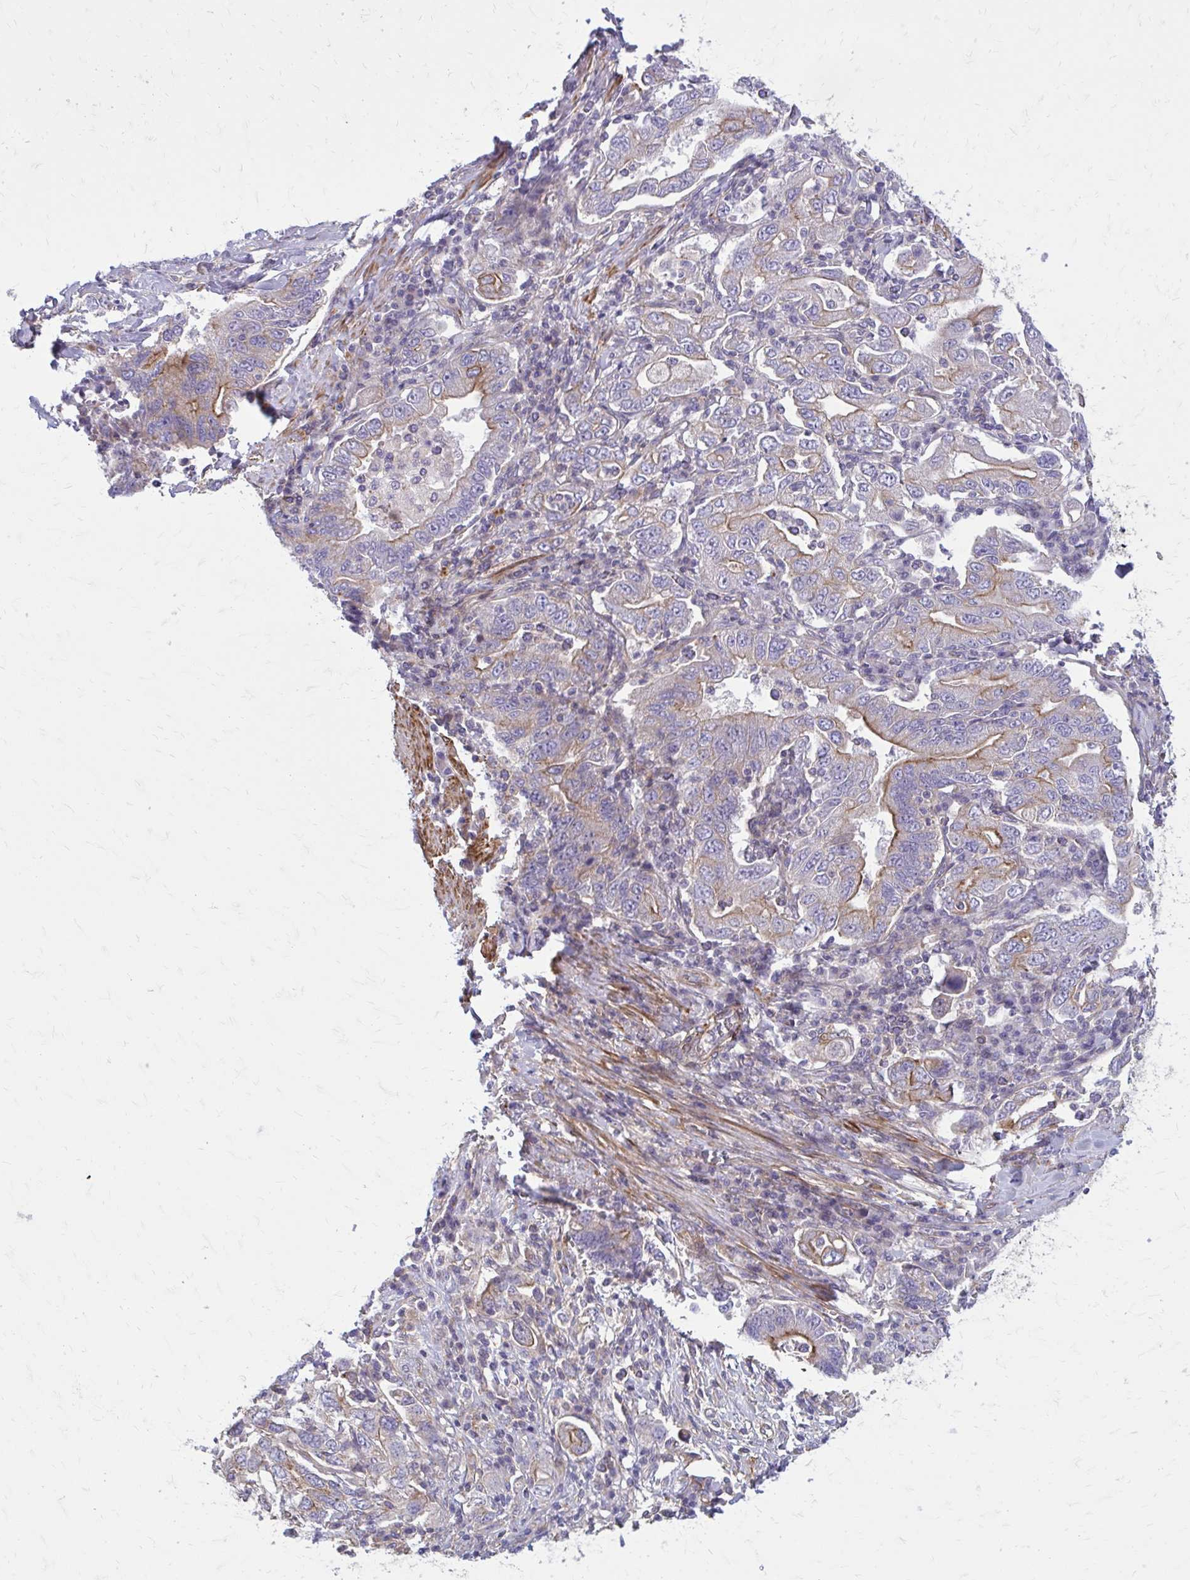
{"staining": {"intensity": "moderate", "quantity": "25%-75%", "location": "cytoplasmic/membranous"}, "tissue": "stomach cancer", "cell_type": "Tumor cells", "image_type": "cancer", "snomed": [{"axis": "morphology", "description": "Adenocarcinoma, NOS"}, {"axis": "topography", "description": "Stomach, upper"}, {"axis": "topography", "description": "Stomach"}], "caption": "High-magnification brightfield microscopy of stomach cancer (adenocarcinoma) stained with DAB (3,3'-diaminobenzidine) (brown) and counterstained with hematoxylin (blue). tumor cells exhibit moderate cytoplasmic/membranous expression is identified in about25%-75% of cells.", "gene": "FAP", "patient": {"sex": "male", "age": 62}}